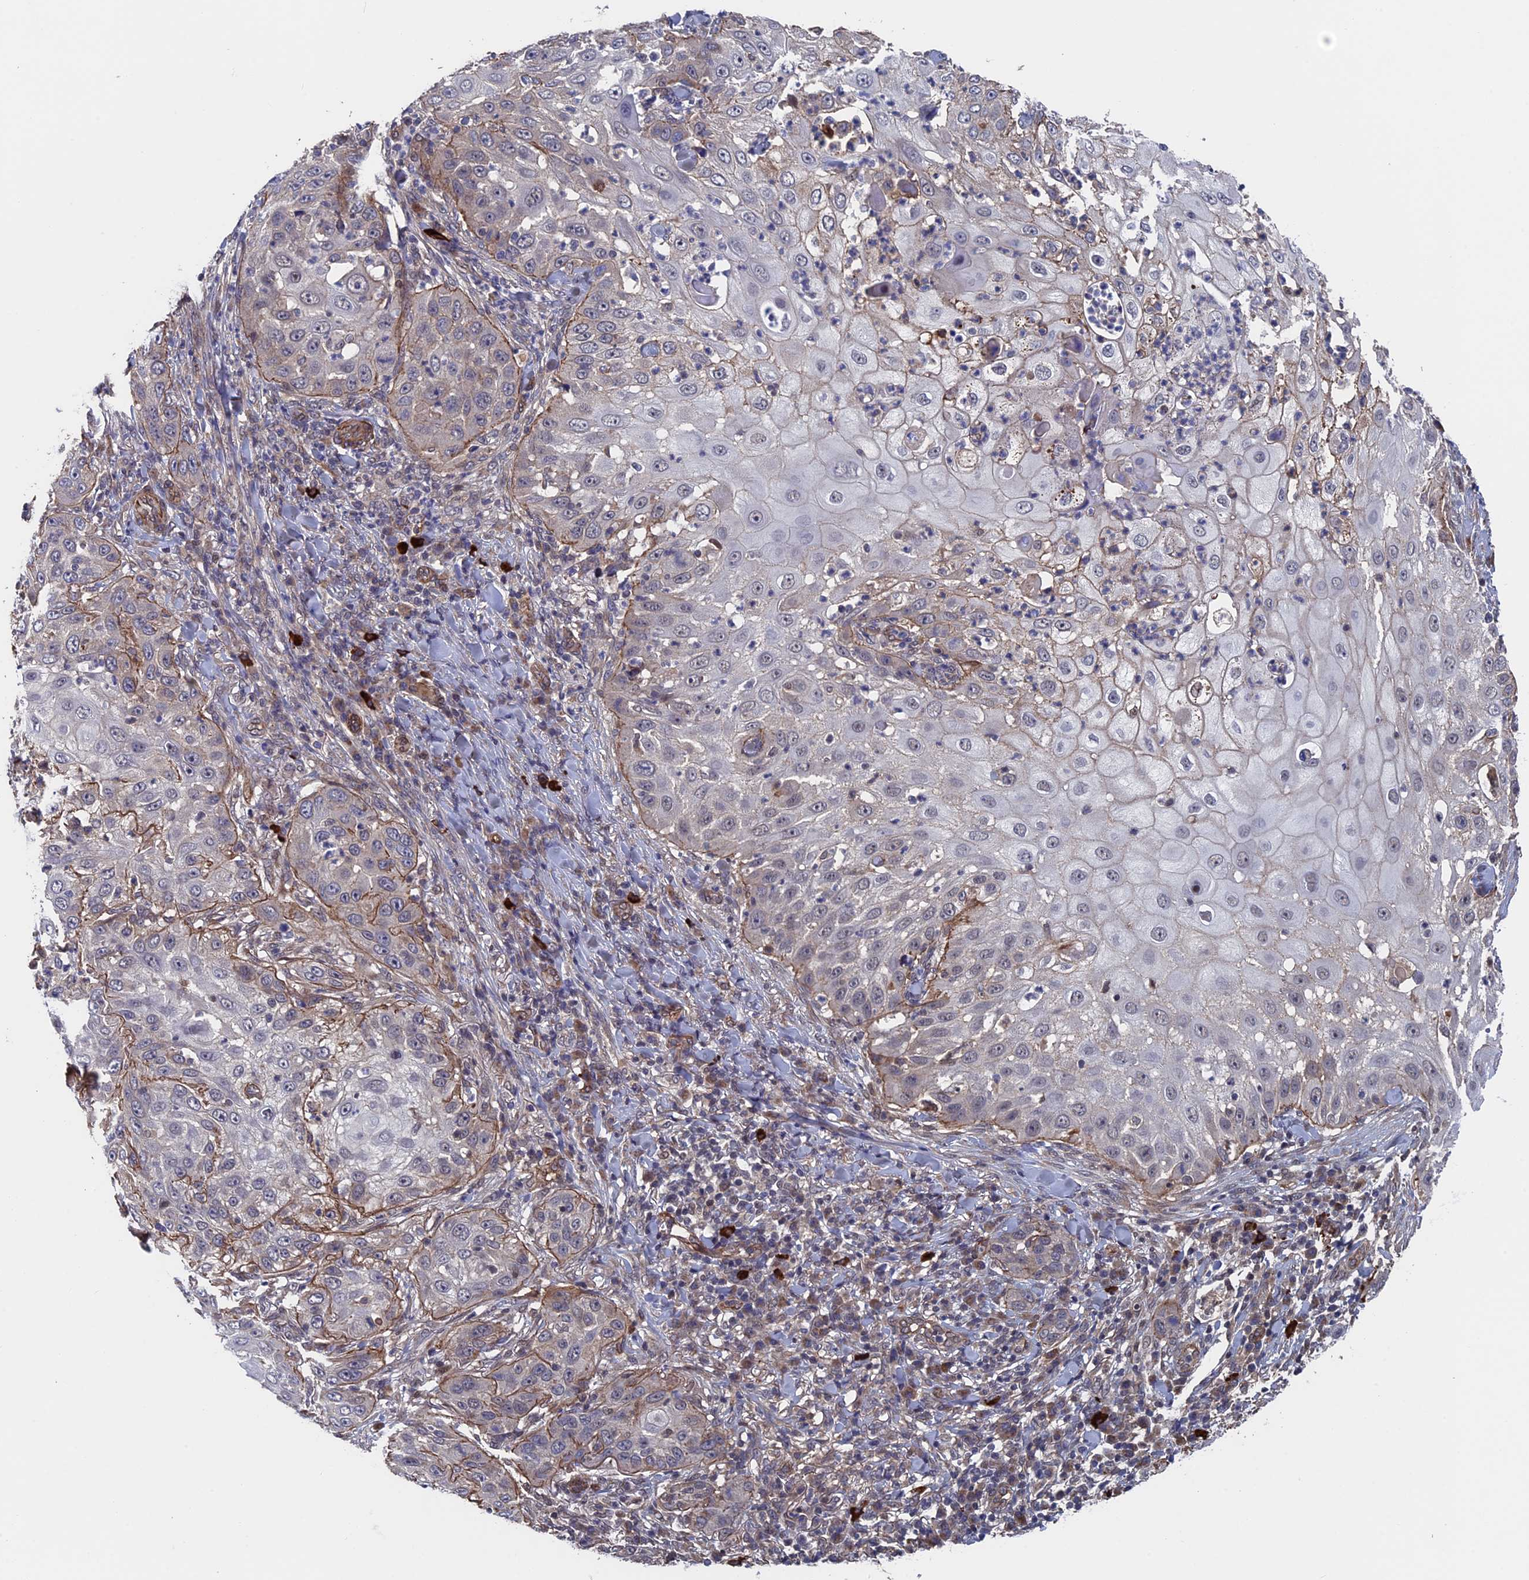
{"staining": {"intensity": "weak", "quantity": "<25%", "location": "cytoplasmic/membranous"}, "tissue": "skin cancer", "cell_type": "Tumor cells", "image_type": "cancer", "snomed": [{"axis": "morphology", "description": "Squamous cell carcinoma, NOS"}, {"axis": "topography", "description": "Skin"}], "caption": "Immunohistochemistry of human squamous cell carcinoma (skin) demonstrates no expression in tumor cells.", "gene": "RPUSD1", "patient": {"sex": "female", "age": 44}}